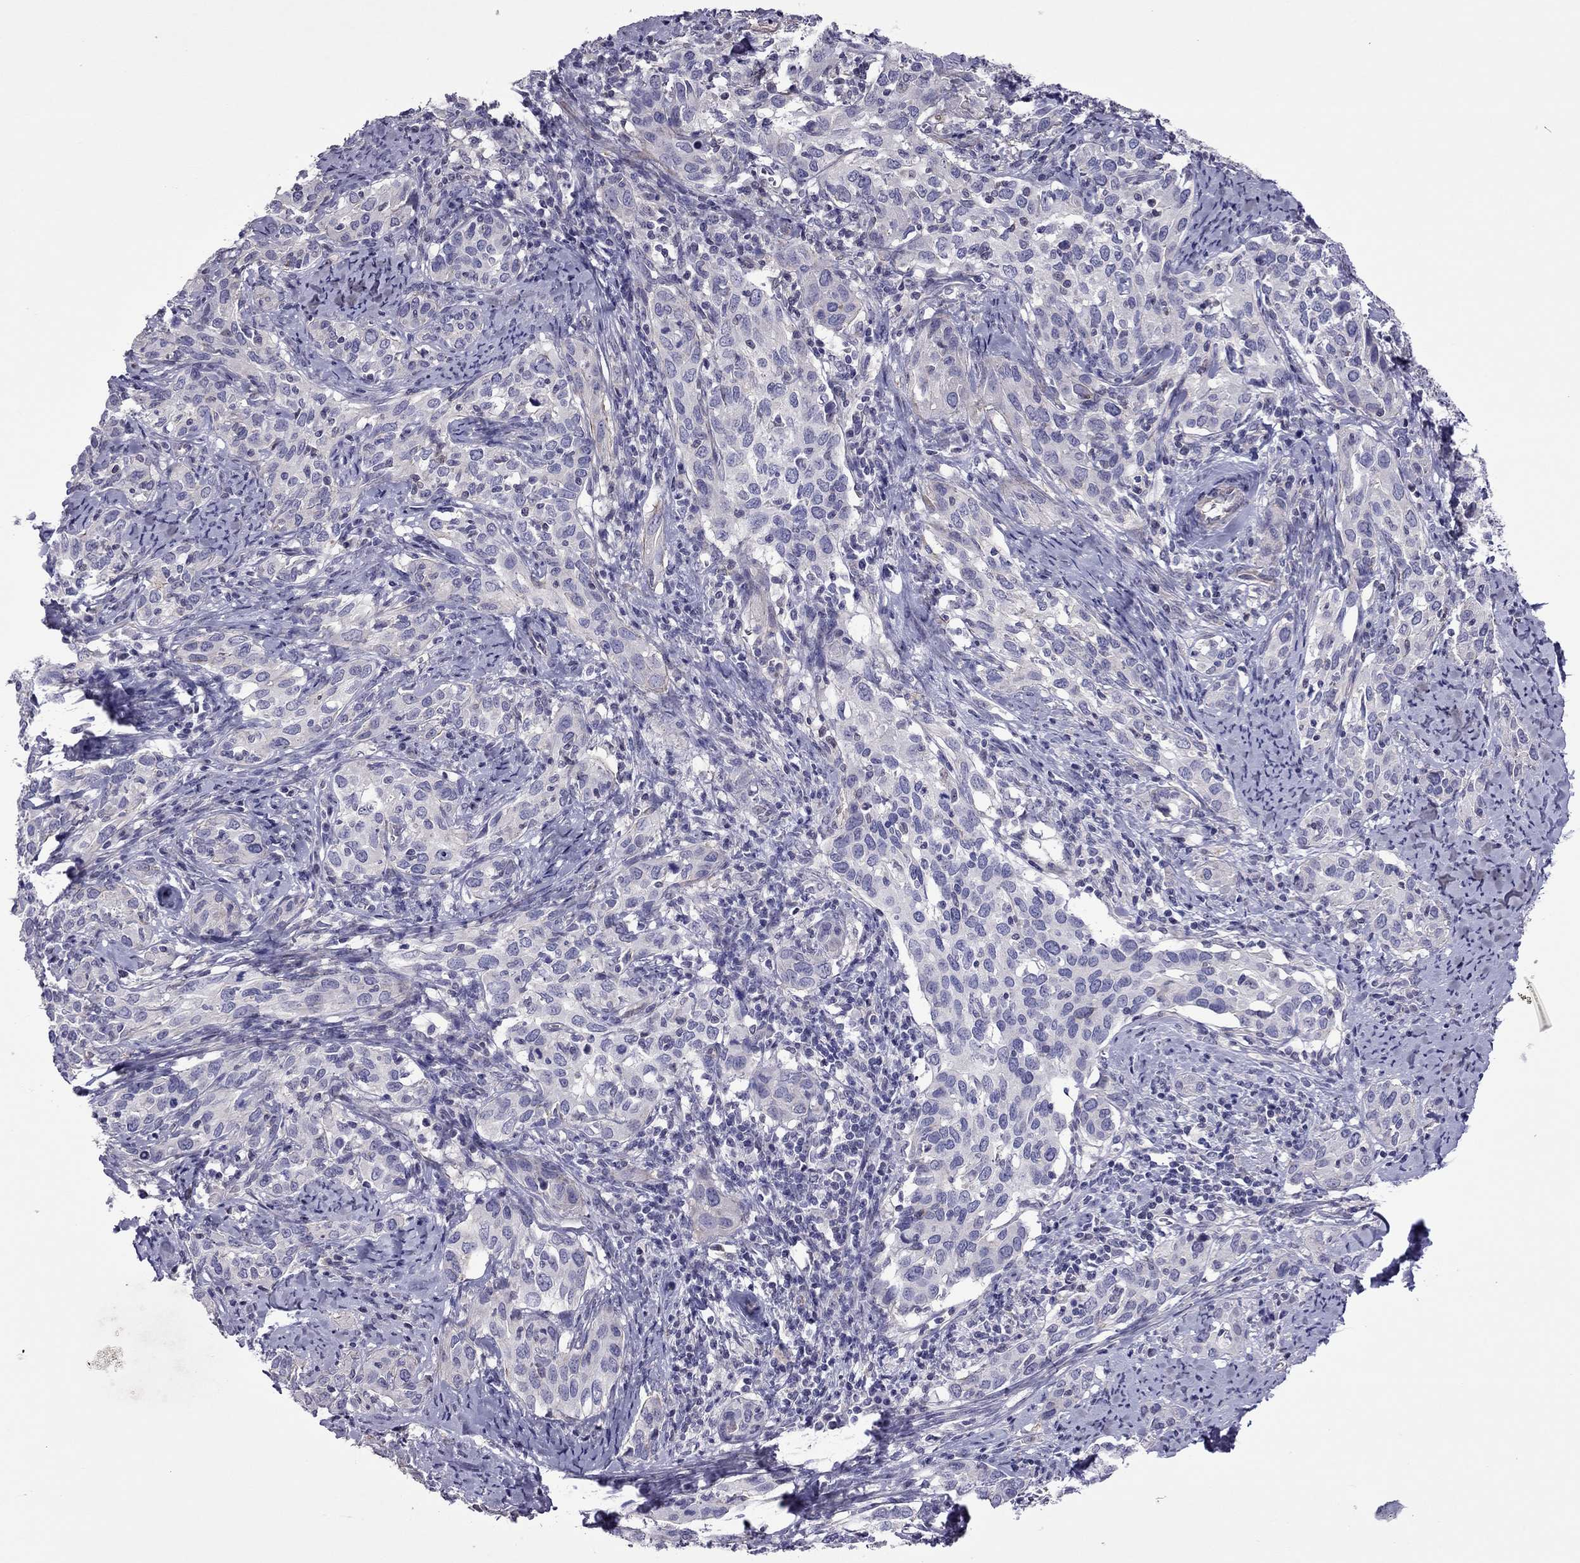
{"staining": {"intensity": "negative", "quantity": "none", "location": "none"}, "tissue": "cervical cancer", "cell_type": "Tumor cells", "image_type": "cancer", "snomed": [{"axis": "morphology", "description": "Squamous cell carcinoma, NOS"}, {"axis": "topography", "description": "Cervix"}], "caption": "High magnification brightfield microscopy of cervical cancer stained with DAB (brown) and counterstained with hematoxylin (blue): tumor cells show no significant positivity.", "gene": "SLC16A8", "patient": {"sex": "female", "age": 51}}